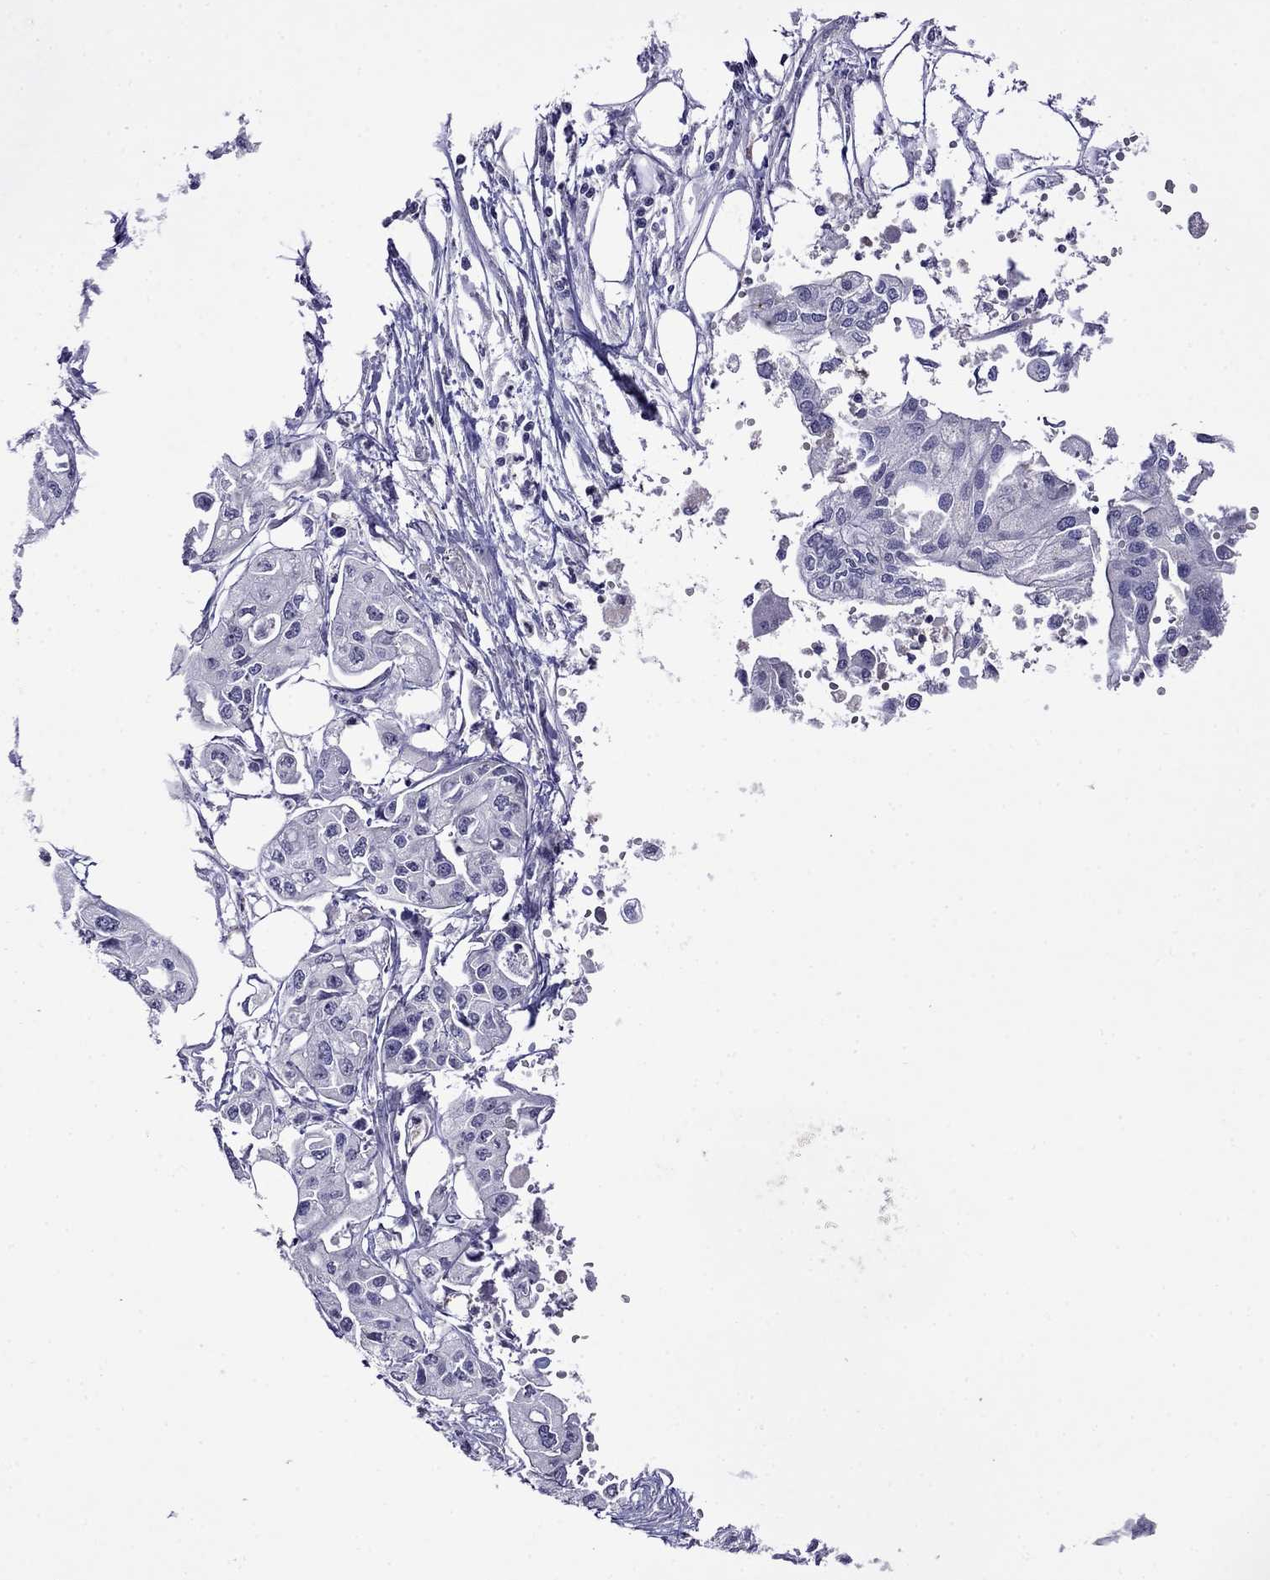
{"staining": {"intensity": "negative", "quantity": "none", "location": "none"}, "tissue": "pancreatic cancer", "cell_type": "Tumor cells", "image_type": "cancer", "snomed": [{"axis": "morphology", "description": "Adenocarcinoma, NOS"}, {"axis": "topography", "description": "Pancreas"}], "caption": "High magnification brightfield microscopy of pancreatic adenocarcinoma stained with DAB (brown) and counterstained with hematoxylin (blue): tumor cells show no significant staining.", "gene": "STAR", "patient": {"sex": "male", "age": 70}}